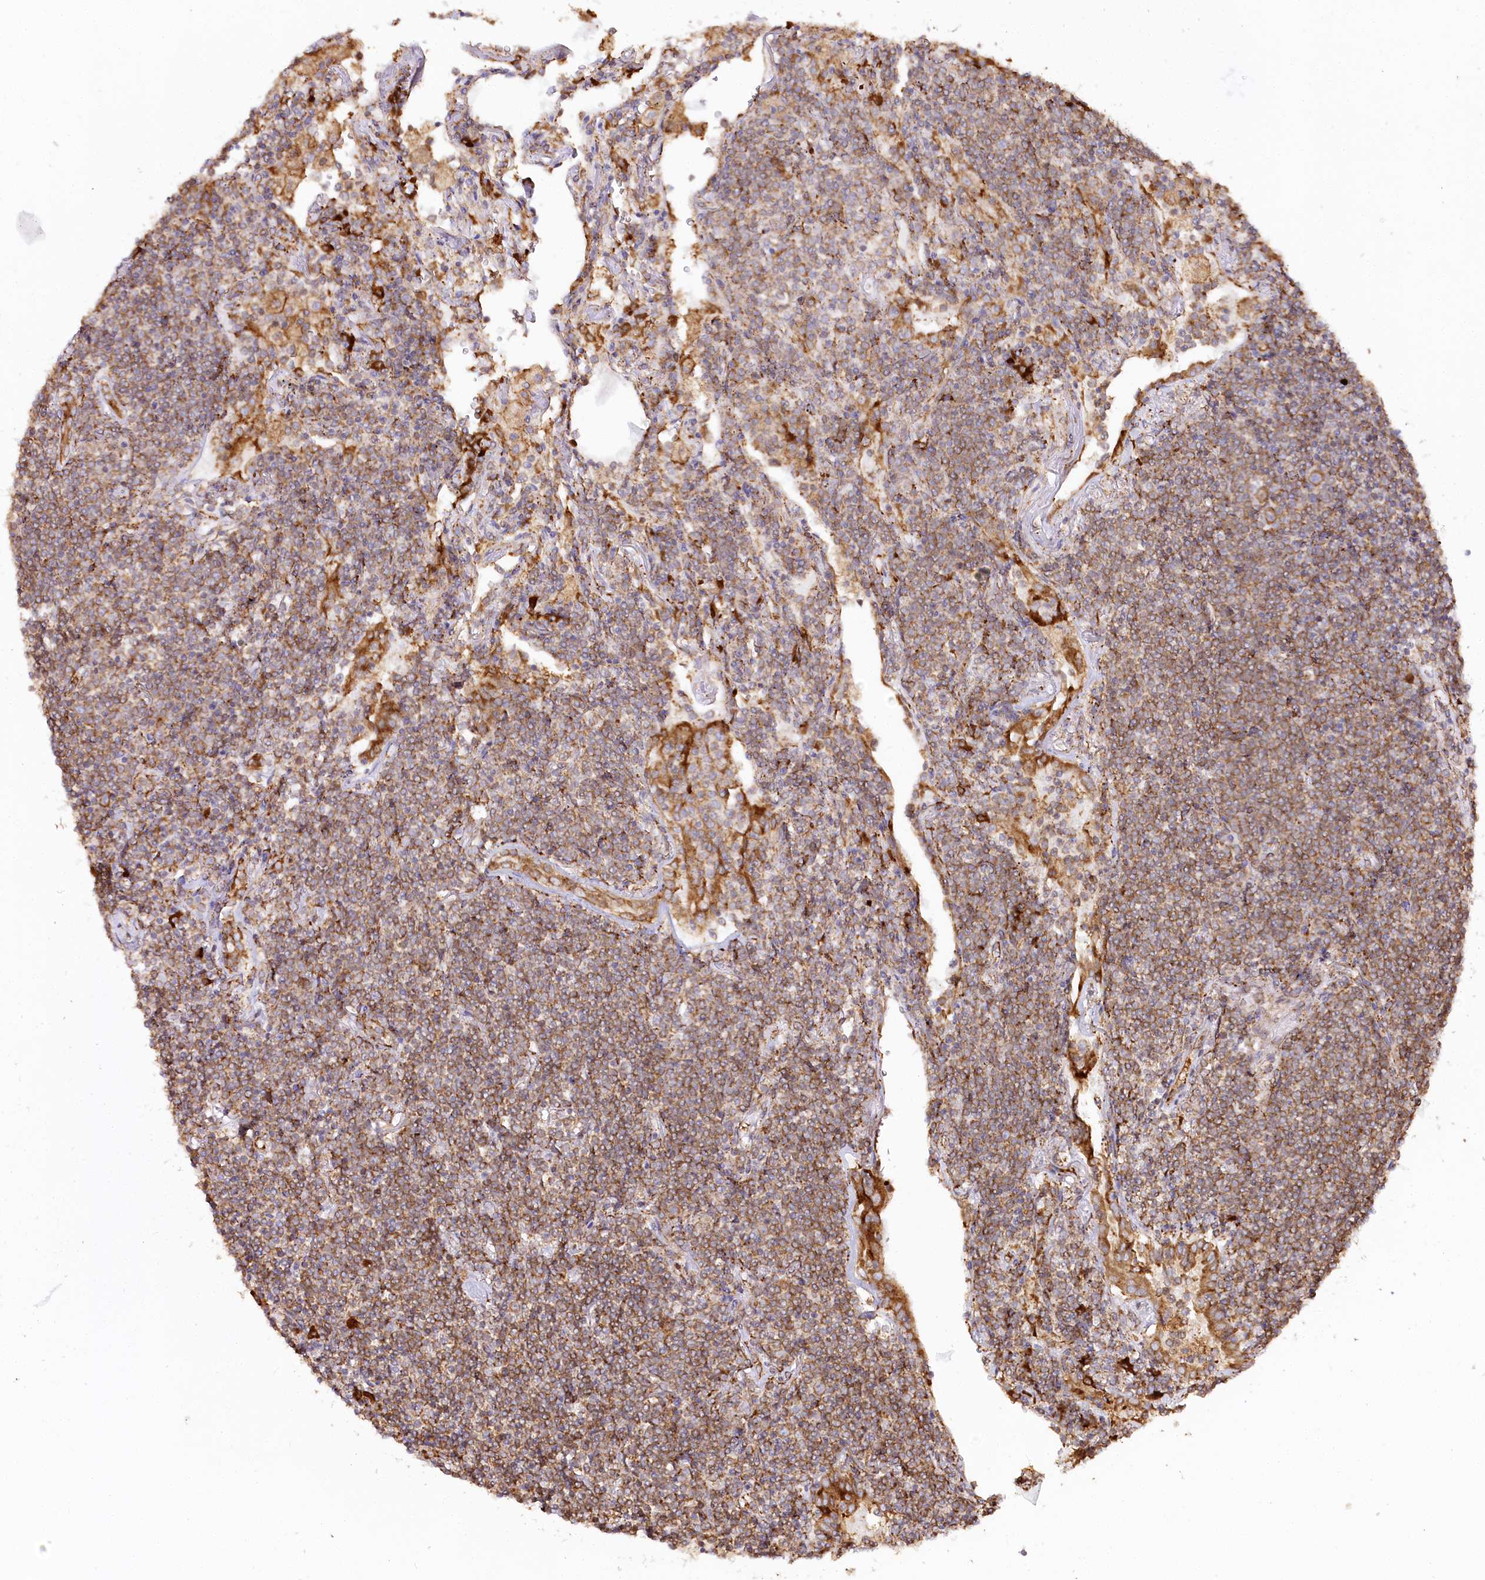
{"staining": {"intensity": "moderate", "quantity": ">75%", "location": "cytoplasmic/membranous"}, "tissue": "lymphoma", "cell_type": "Tumor cells", "image_type": "cancer", "snomed": [{"axis": "morphology", "description": "Malignant lymphoma, non-Hodgkin's type, Low grade"}, {"axis": "topography", "description": "Lung"}], "caption": "An immunohistochemistry (IHC) image of tumor tissue is shown. Protein staining in brown highlights moderate cytoplasmic/membranous positivity in lymphoma within tumor cells.", "gene": "CNPY2", "patient": {"sex": "female", "age": 71}}